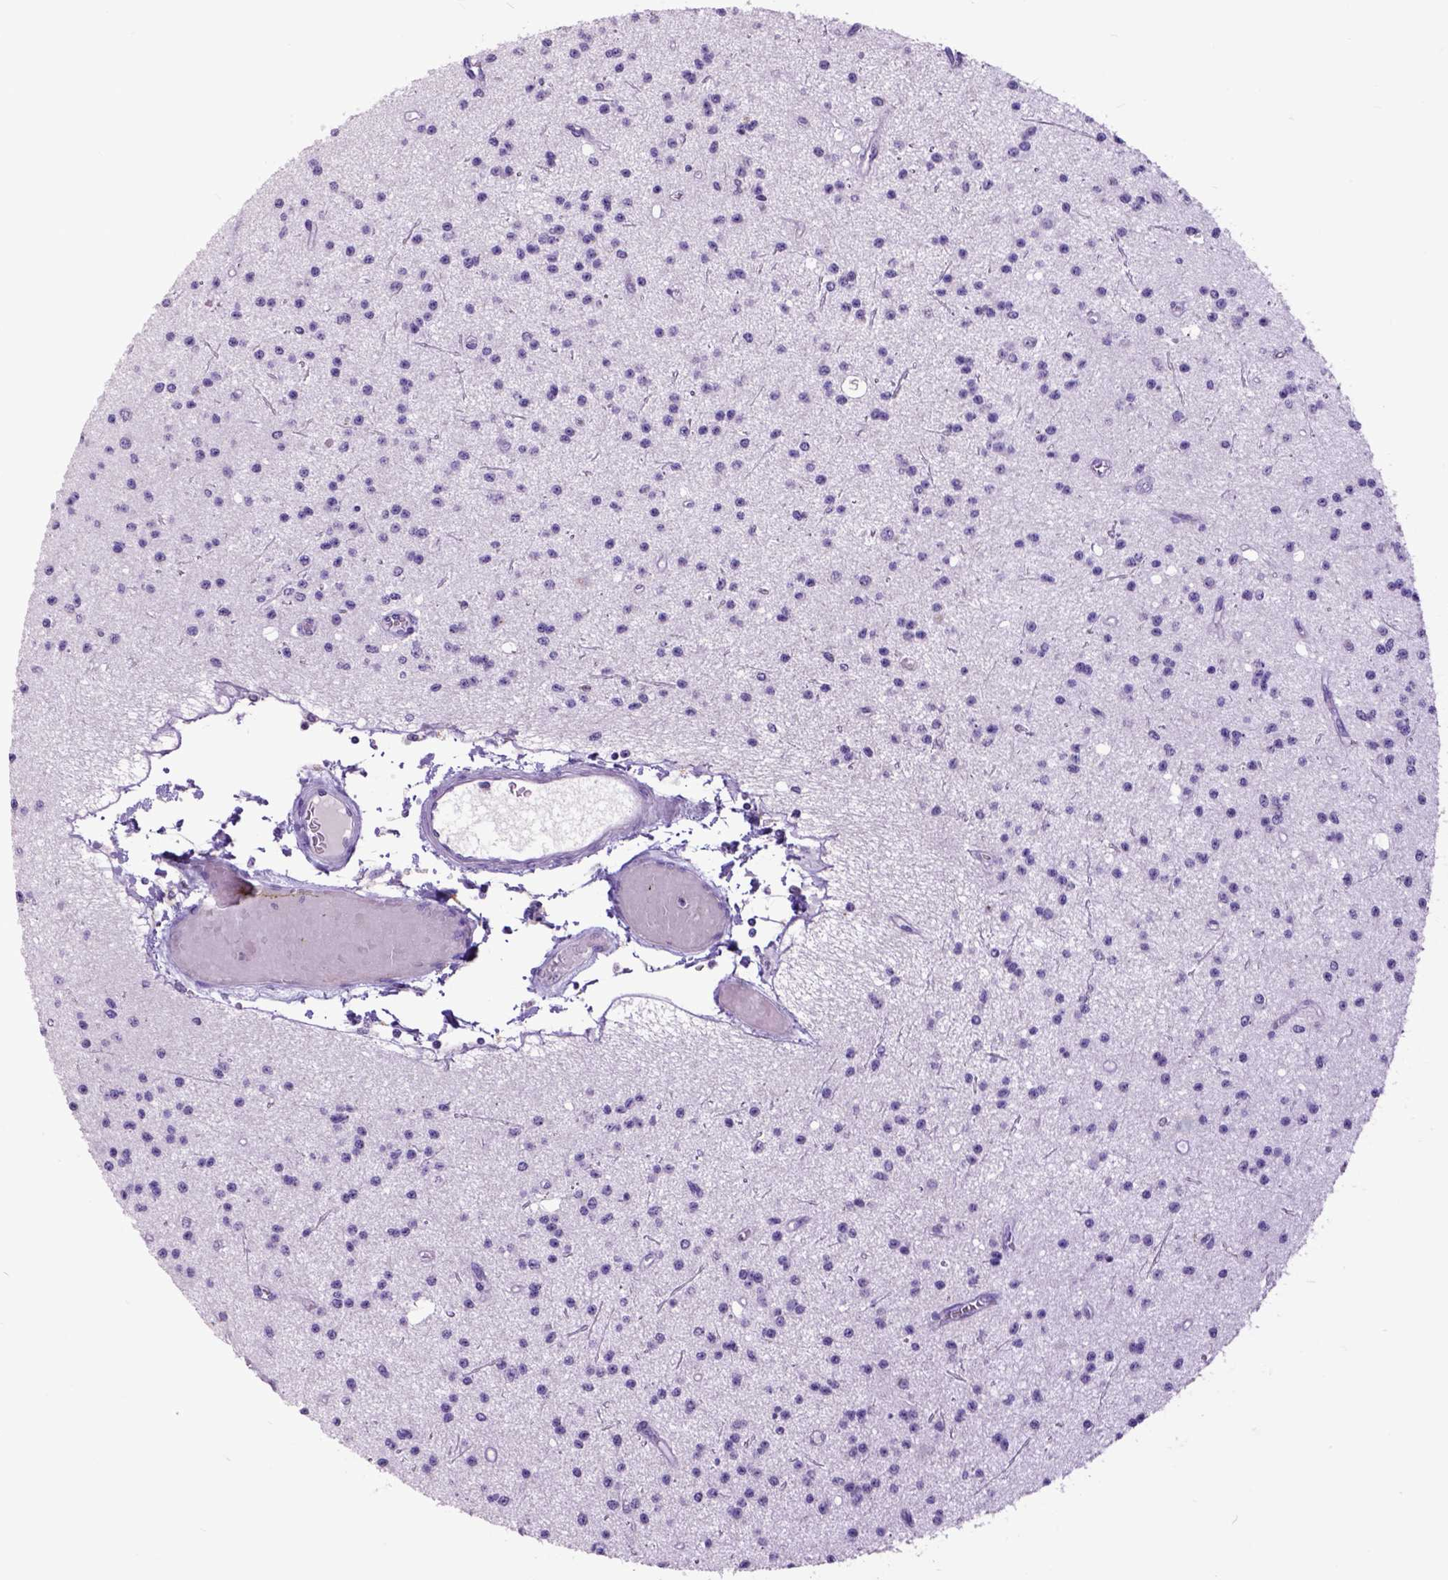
{"staining": {"intensity": "negative", "quantity": "none", "location": "none"}, "tissue": "glioma", "cell_type": "Tumor cells", "image_type": "cancer", "snomed": [{"axis": "morphology", "description": "Glioma, malignant, Low grade"}, {"axis": "topography", "description": "Brain"}], "caption": "Malignant glioma (low-grade) stained for a protein using immunohistochemistry (IHC) demonstrates no staining tumor cells.", "gene": "RAB25", "patient": {"sex": "male", "age": 27}}